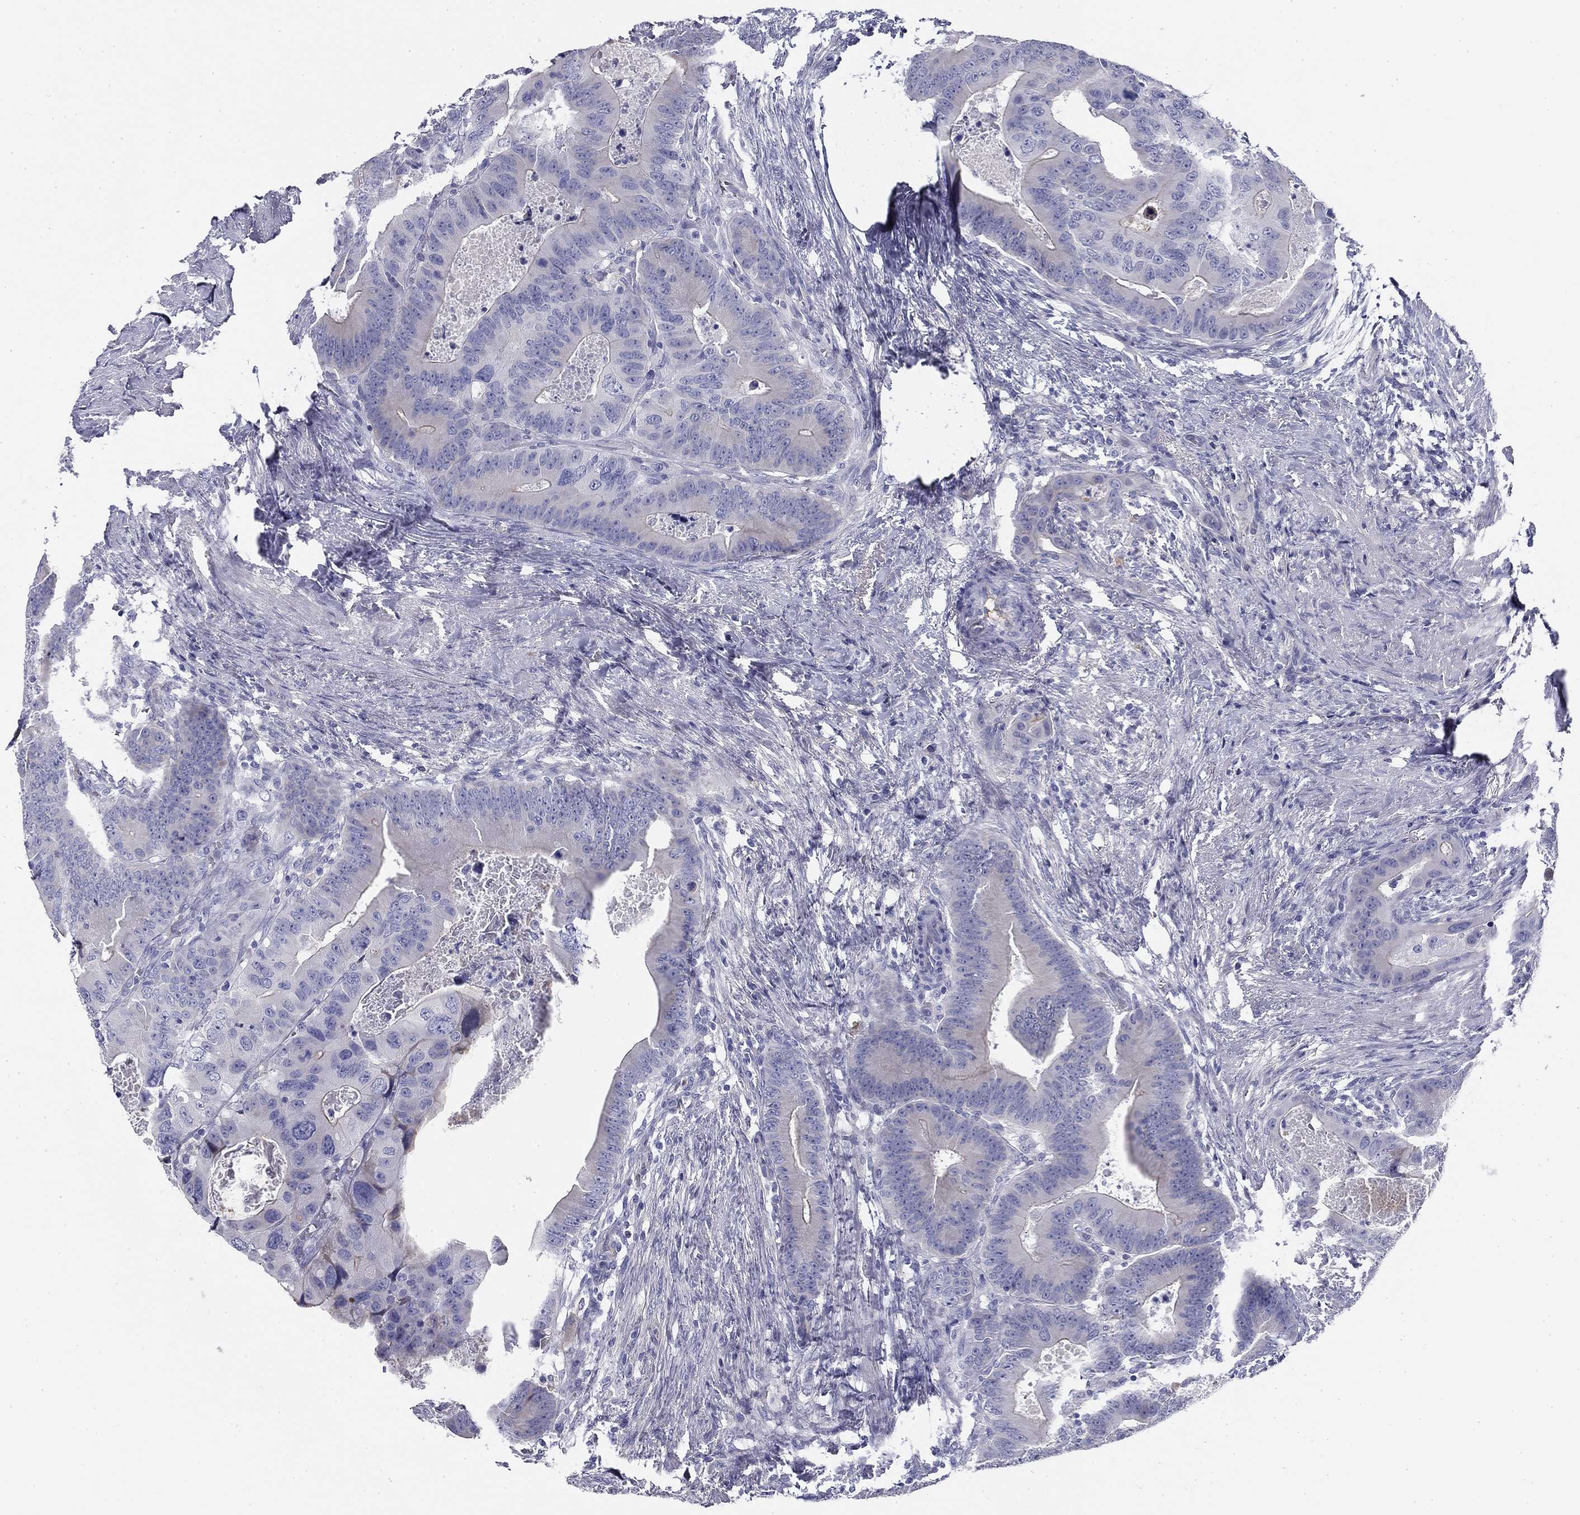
{"staining": {"intensity": "negative", "quantity": "none", "location": "none"}, "tissue": "colorectal cancer", "cell_type": "Tumor cells", "image_type": "cancer", "snomed": [{"axis": "morphology", "description": "Adenocarcinoma, NOS"}, {"axis": "topography", "description": "Rectum"}], "caption": "Tumor cells are negative for brown protein staining in colorectal cancer.", "gene": "CPLX4", "patient": {"sex": "male", "age": 64}}